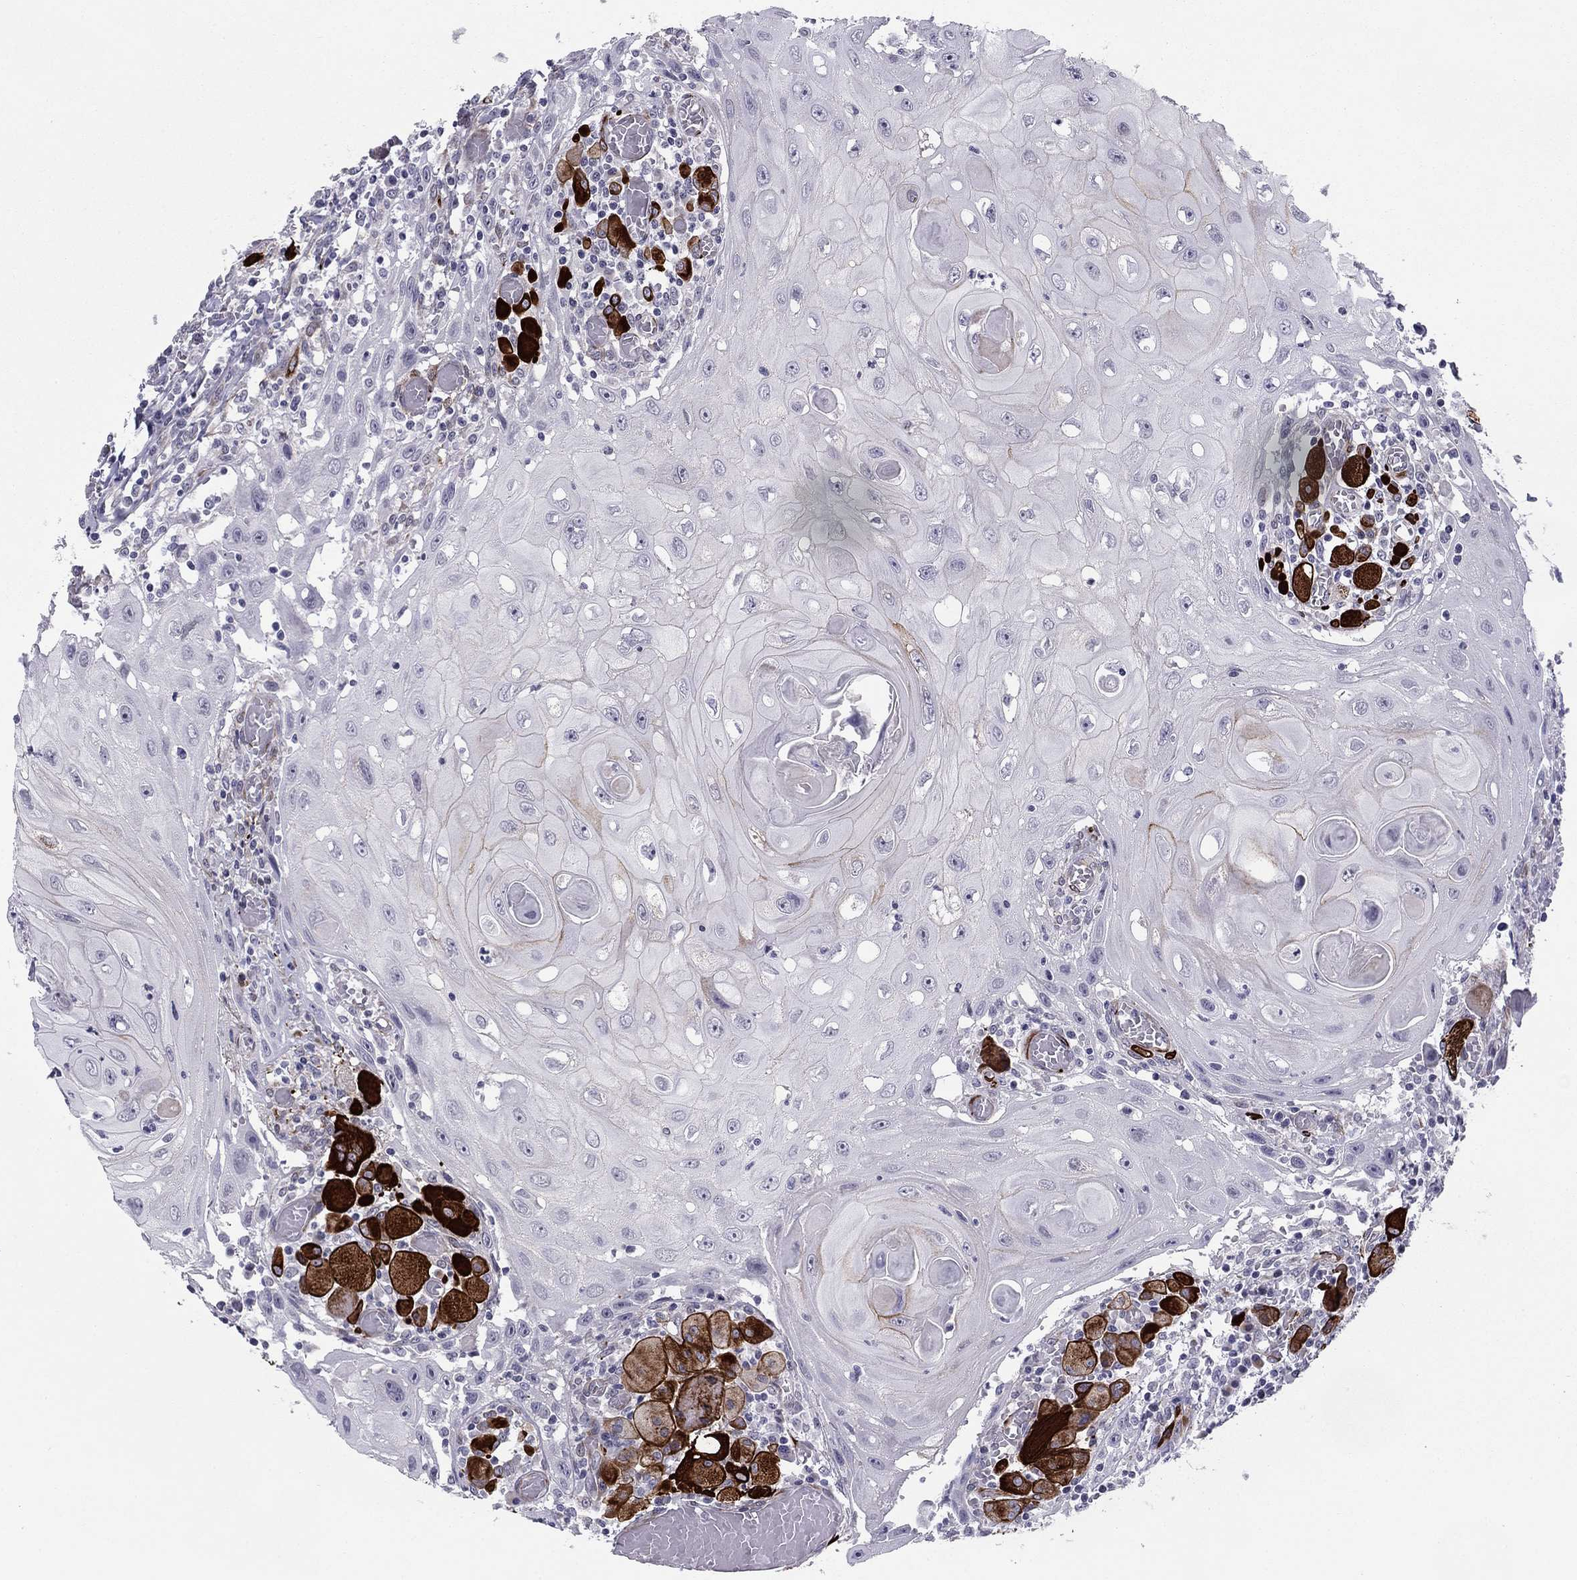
{"staining": {"intensity": "negative", "quantity": "none", "location": "none"}, "tissue": "head and neck cancer", "cell_type": "Tumor cells", "image_type": "cancer", "snomed": [{"axis": "morphology", "description": "Normal tissue, NOS"}, {"axis": "morphology", "description": "Squamous cell carcinoma, NOS"}, {"axis": "topography", "description": "Oral tissue"}, {"axis": "topography", "description": "Head-Neck"}], "caption": "Immunohistochemistry (IHC) histopathology image of squamous cell carcinoma (head and neck) stained for a protein (brown), which exhibits no staining in tumor cells.", "gene": "ANKS4B", "patient": {"sex": "male", "age": 71}}